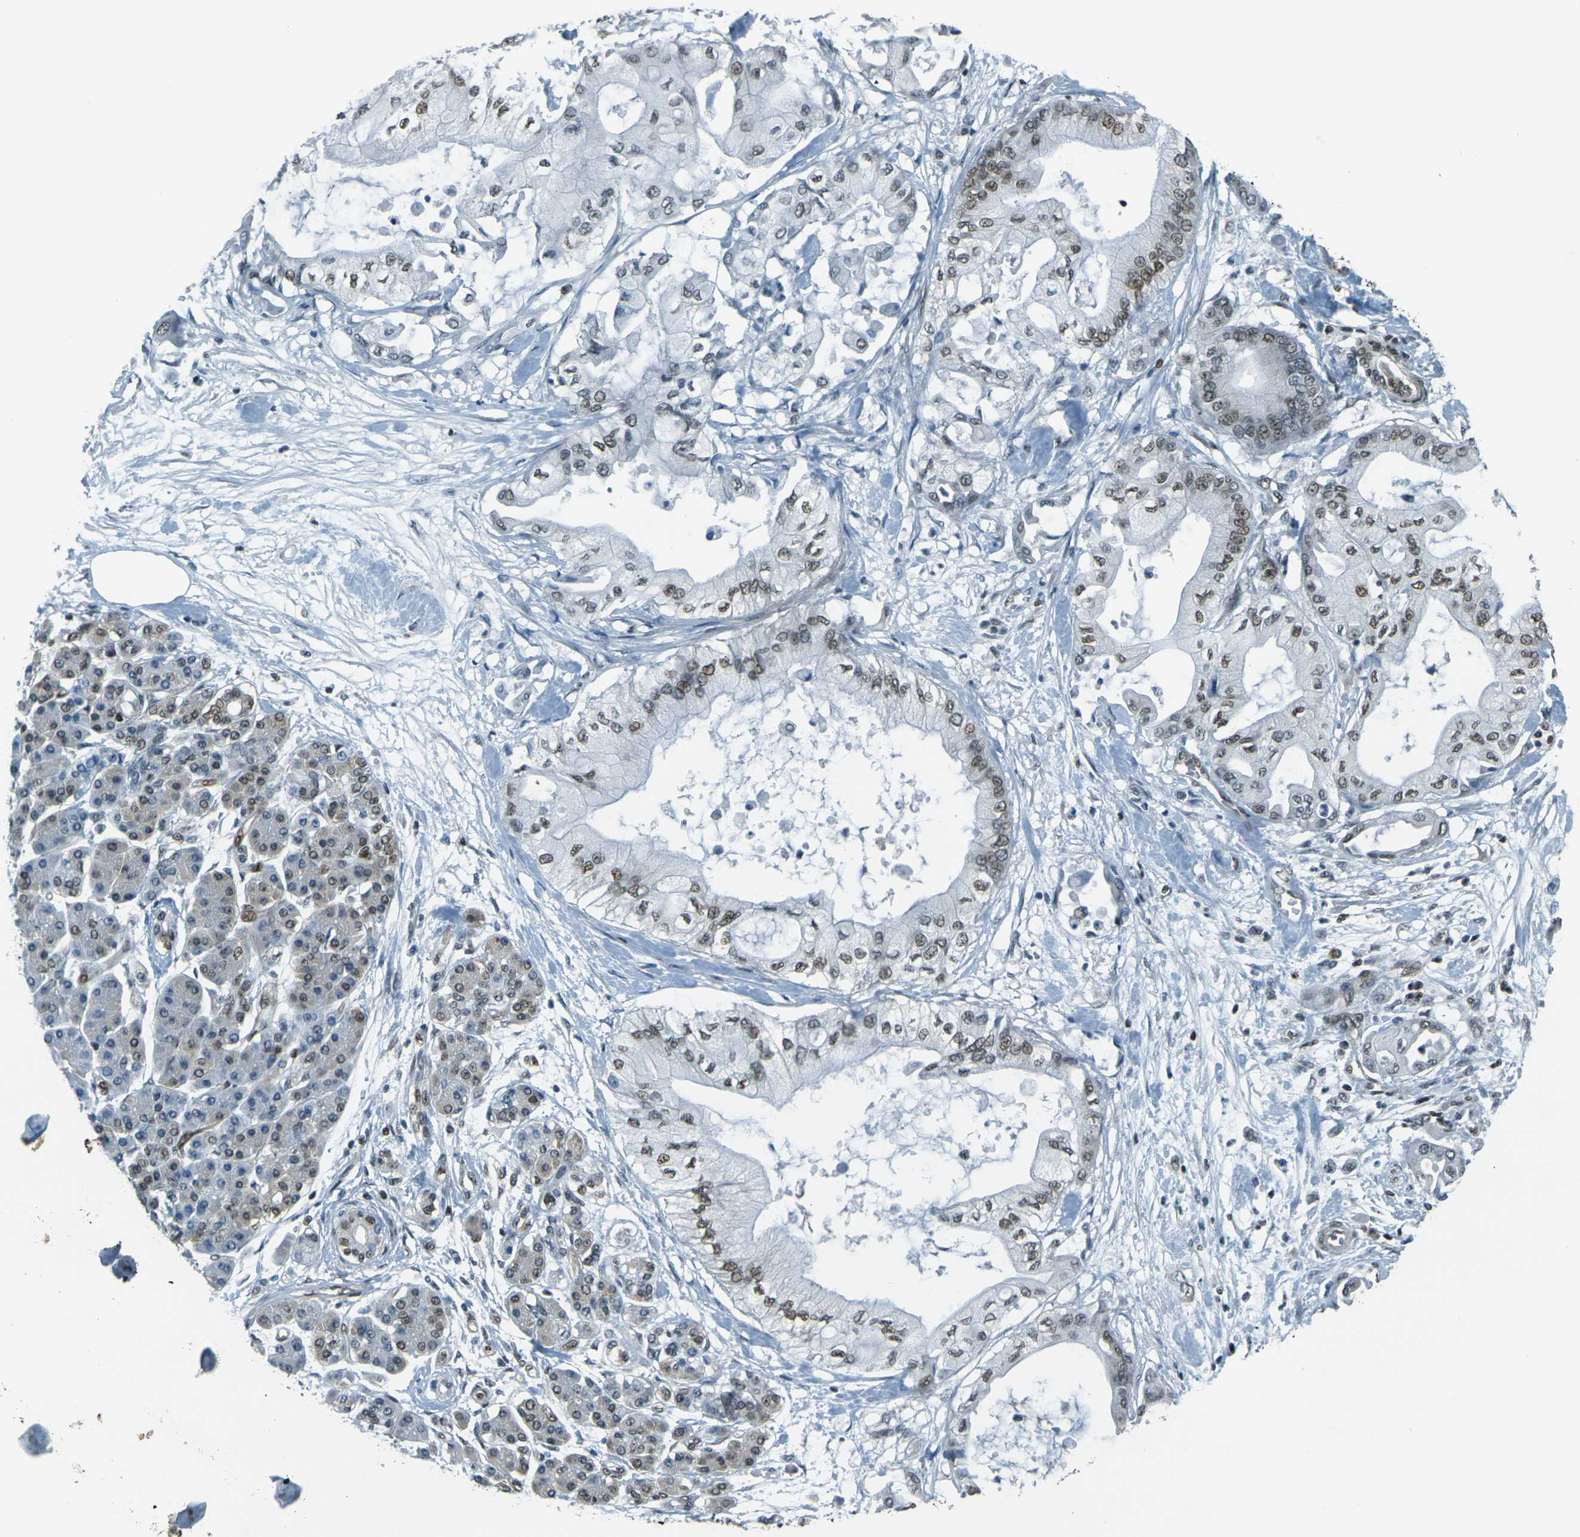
{"staining": {"intensity": "moderate", "quantity": ">75%", "location": "nuclear"}, "tissue": "pancreatic cancer", "cell_type": "Tumor cells", "image_type": "cancer", "snomed": [{"axis": "morphology", "description": "Adenocarcinoma, NOS"}, {"axis": "morphology", "description": "Adenocarcinoma, metastatic, NOS"}, {"axis": "topography", "description": "Lymph node"}, {"axis": "topography", "description": "Pancreas"}, {"axis": "topography", "description": "Duodenum"}], "caption": "Moderate nuclear positivity is appreciated in about >75% of tumor cells in metastatic adenocarcinoma (pancreatic). The protein of interest is shown in brown color, while the nuclei are stained blue.", "gene": "NHEJ1", "patient": {"sex": "female", "age": 64}}